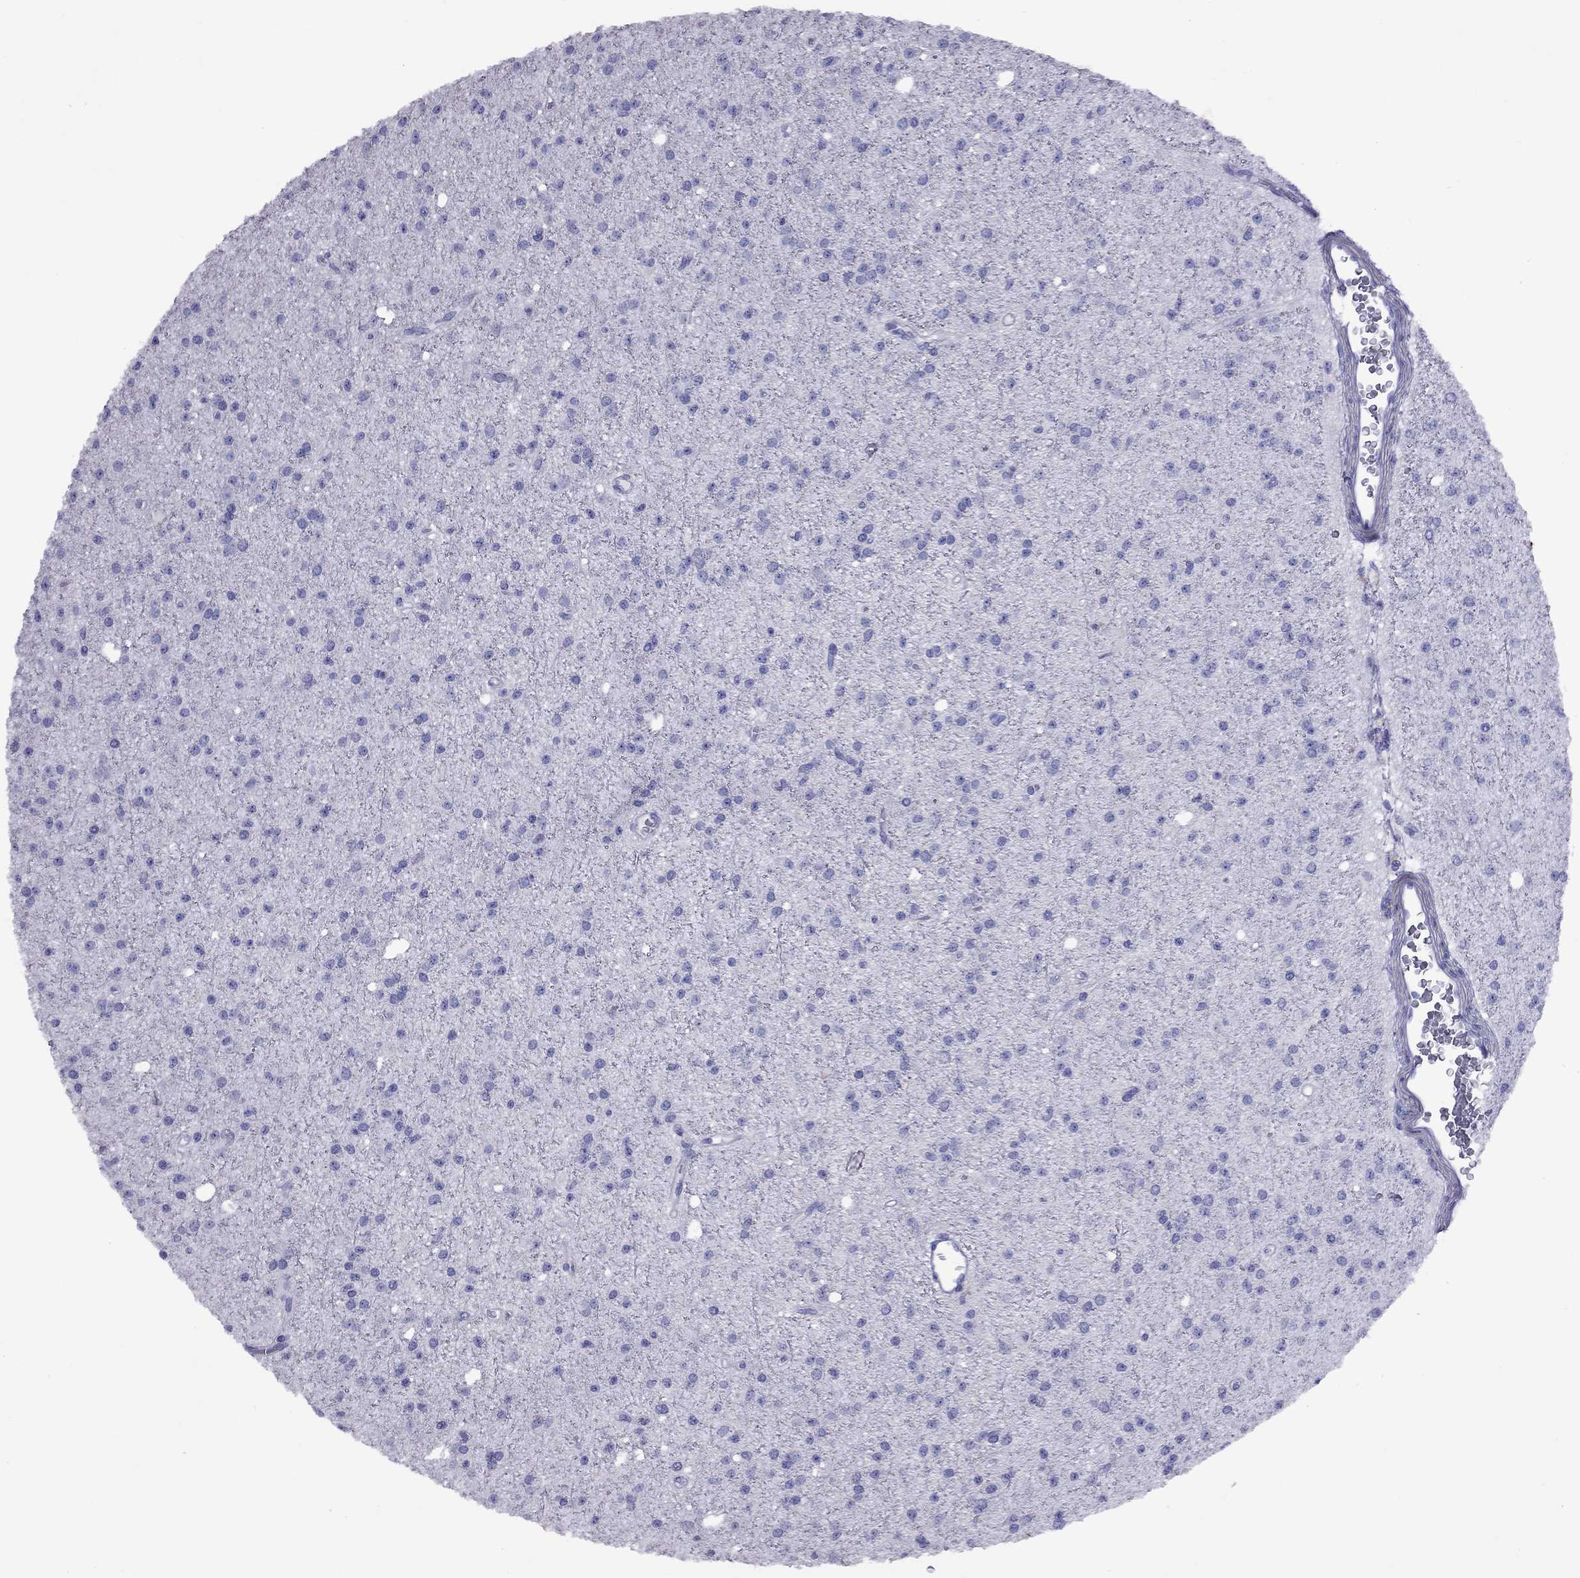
{"staining": {"intensity": "negative", "quantity": "none", "location": "none"}, "tissue": "glioma", "cell_type": "Tumor cells", "image_type": "cancer", "snomed": [{"axis": "morphology", "description": "Glioma, malignant, Low grade"}, {"axis": "topography", "description": "Brain"}], "caption": "This is an immunohistochemistry histopathology image of glioma. There is no staining in tumor cells.", "gene": "GNAT3", "patient": {"sex": "male", "age": 27}}